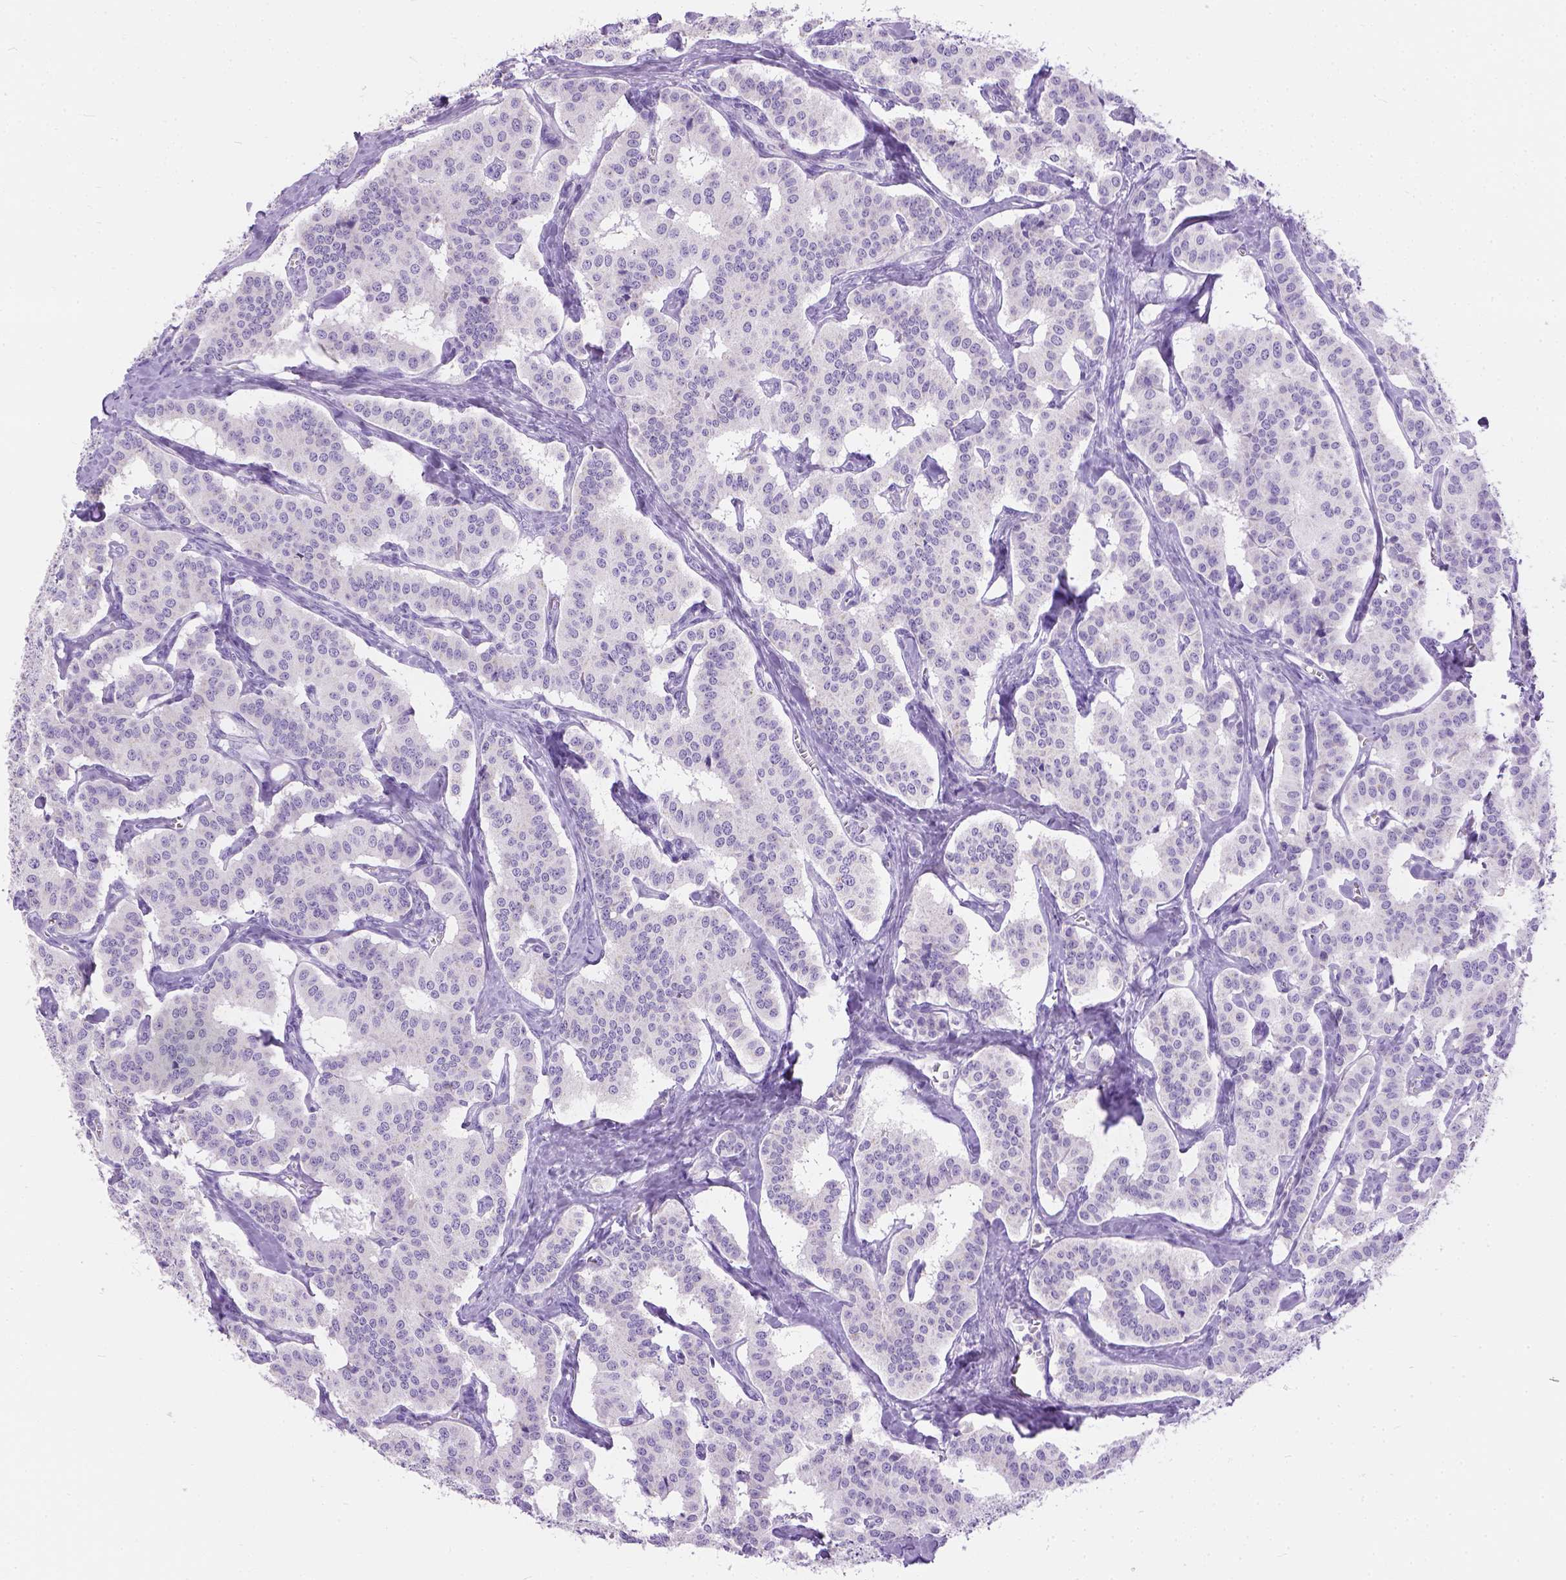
{"staining": {"intensity": "negative", "quantity": "none", "location": "none"}, "tissue": "carcinoid", "cell_type": "Tumor cells", "image_type": "cancer", "snomed": [{"axis": "morphology", "description": "Carcinoid, malignant, NOS"}, {"axis": "topography", "description": "Lung"}], "caption": "A histopathology image of malignant carcinoid stained for a protein reveals no brown staining in tumor cells.", "gene": "TMEM38A", "patient": {"sex": "female", "age": 46}}